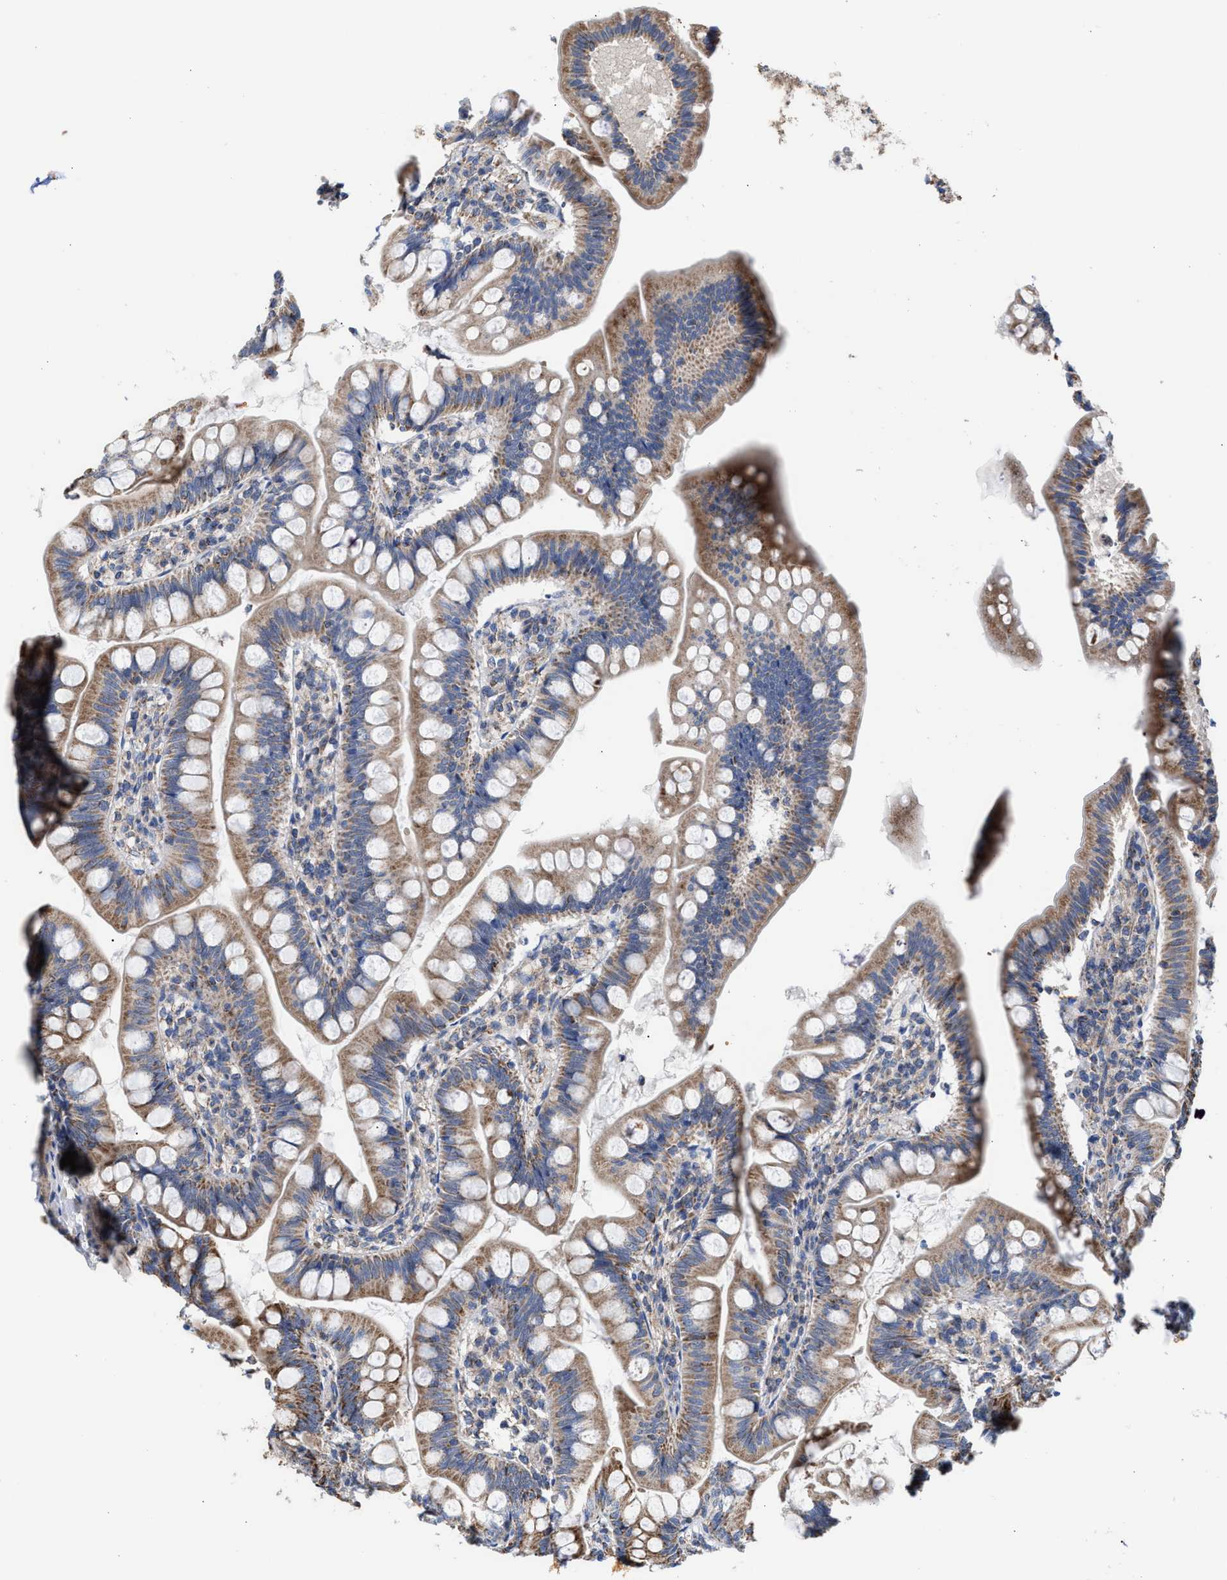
{"staining": {"intensity": "strong", "quantity": ">75%", "location": "cytoplasmic/membranous"}, "tissue": "small intestine", "cell_type": "Glandular cells", "image_type": "normal", "snomed": [{"axis": "morphology", "description": "Normal tissue, NOS"}, {"axis": "topography", "description": "Small intestine"}], "caption": "Immunohistochemical staining of unremarkable human small intestine exhibits strong cytoplasmic/membranous protein positivity in approximately >75% of glandular cells. (Brightfield microscopy of DAB IHC at high magnification).", "gene": "MECR", "patient": {"sex": "male", "age": 7}}